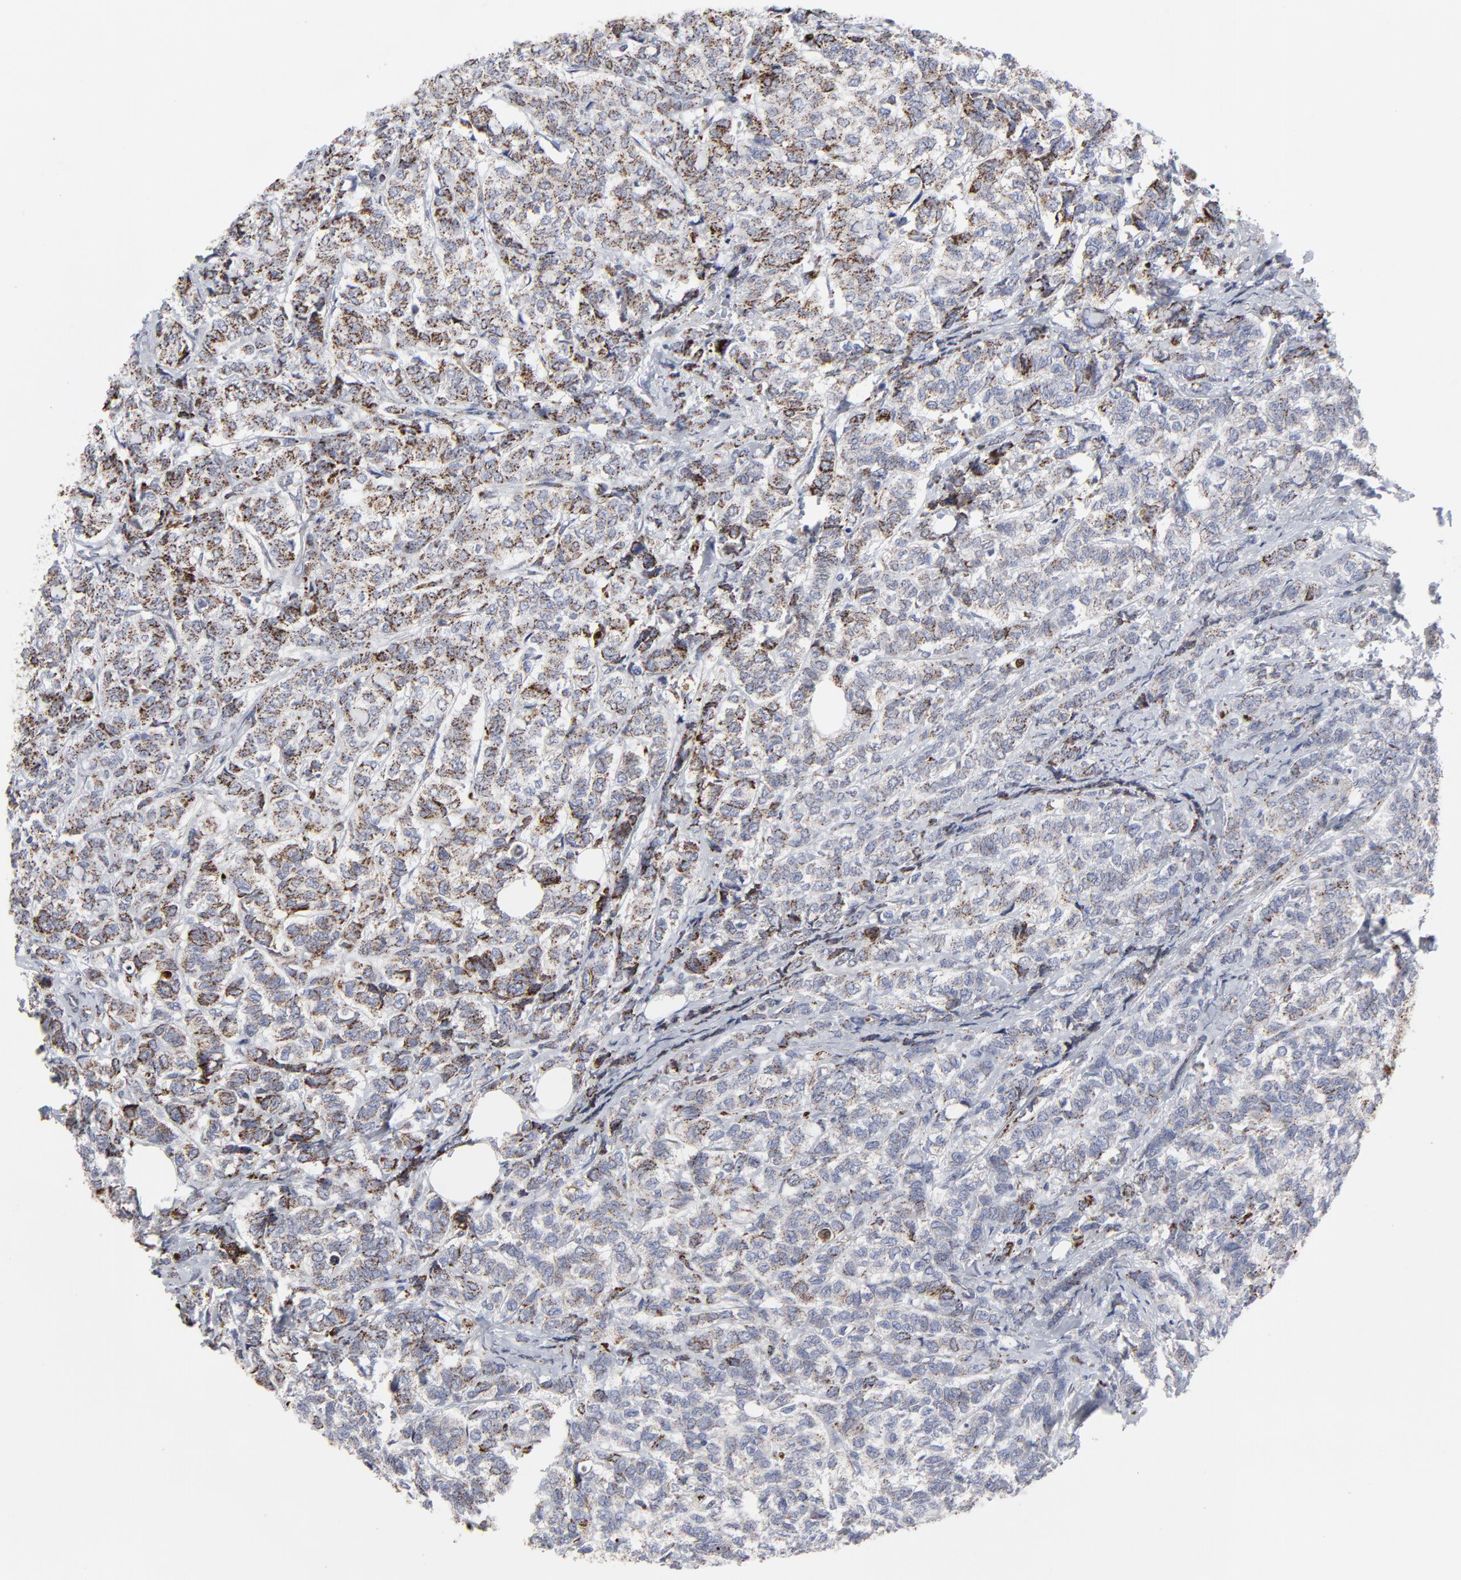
{"staining": {"intensity": "moderate", "quantity": "25%-75%", "location": "cytoplasmic/membranous"}, "tissue": "breast cancer", "cell_type": "Tumor cells", "image_type": "cancer", "snomed": [{"axis": "morphology", "description": "Lobular carcinoma"}, {"axis": "topography", "description": "Breast"}], "caption": "Protein staining of breast cancer (lobular carcinoma) tissue reveals moderate cytoplasmic/membranous expression in about 25%-75% of tumor cells. (IHC, brightfield microscopy, high magnification).", "gene": "TXNRD2", "patient": {"sex": "female", "age": 60}}